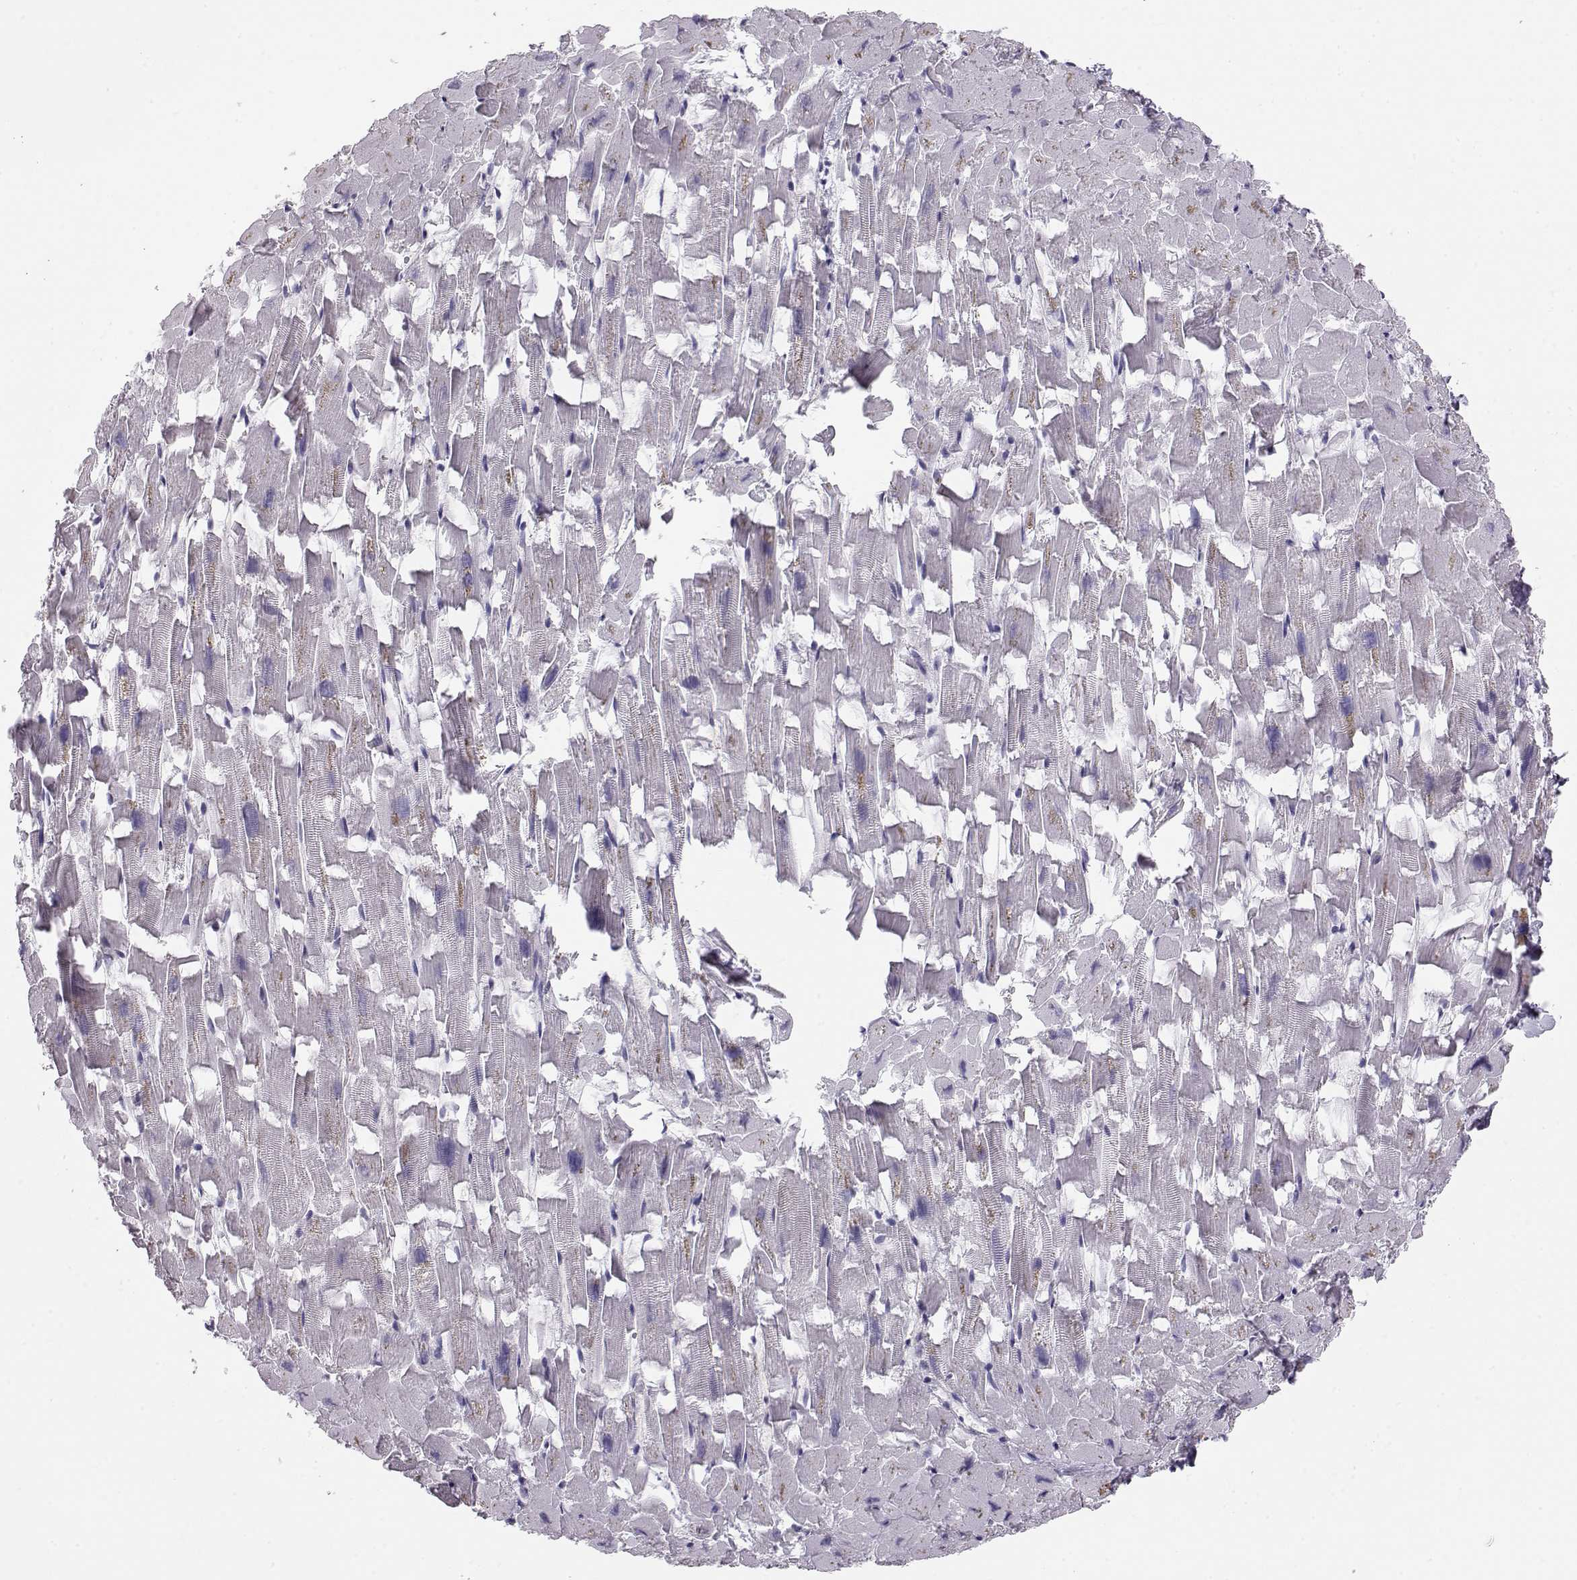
{"staining": {"intensity": "negative", "quantity": "none", "location": "none"}, "tissue": "heart muscle", "cell_type": "Cardiomyocytes", "image_type": "normal", "snomed": [{"axis": "morphology", "description": "Normal tissue, NOS"}, {"axis": "topography", "description": "Heart"}], "caption": "Cardiomyocytes are negative for protein expression in normal human heart muscle. (DAB (3,3'-diaminobenzidine) immunohistochemistry (IHC) with hematoxylin counter stain).", "gene": "GPR26", "patient": {"sex": "female", "age": 64}}